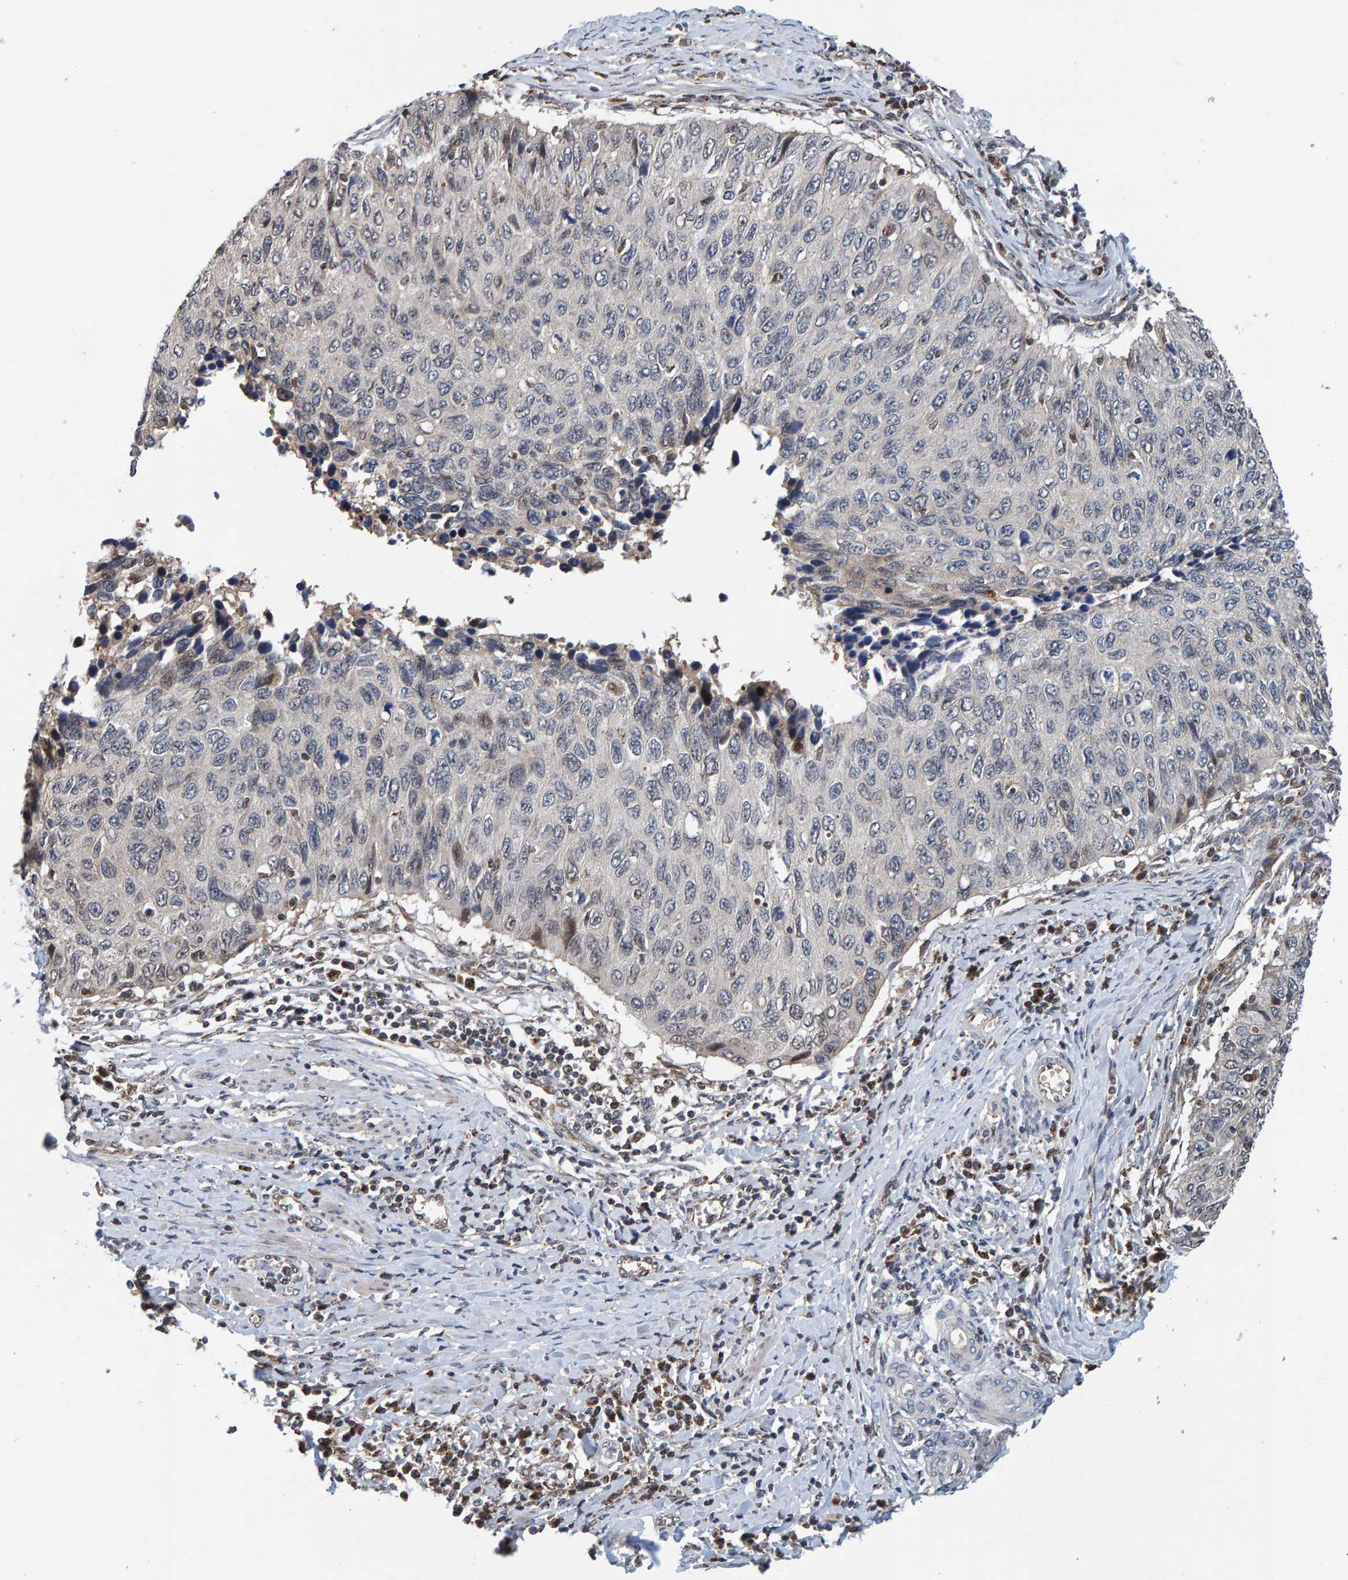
{"staining": {"intensity": "weak", "quantity": "<25%", "location": "cytoplasmic/membranous,nuclear"}, "tissue": "cervical cancer", "cell_type": "Tumor cells", "image_type": "cancer", "snomed": [{"axis": "morphology", "description": "Squamous cell carcinoma, NOS"}, {"axis": "topography", "description": "Cervix"}], "caption": "High power microscopy image of an immunohistochemistry image of cervical cancer, revealing no significant staining in tumor cells.", "gene": "CCDC25", "patient": {"sex": "female", "age": 53}}